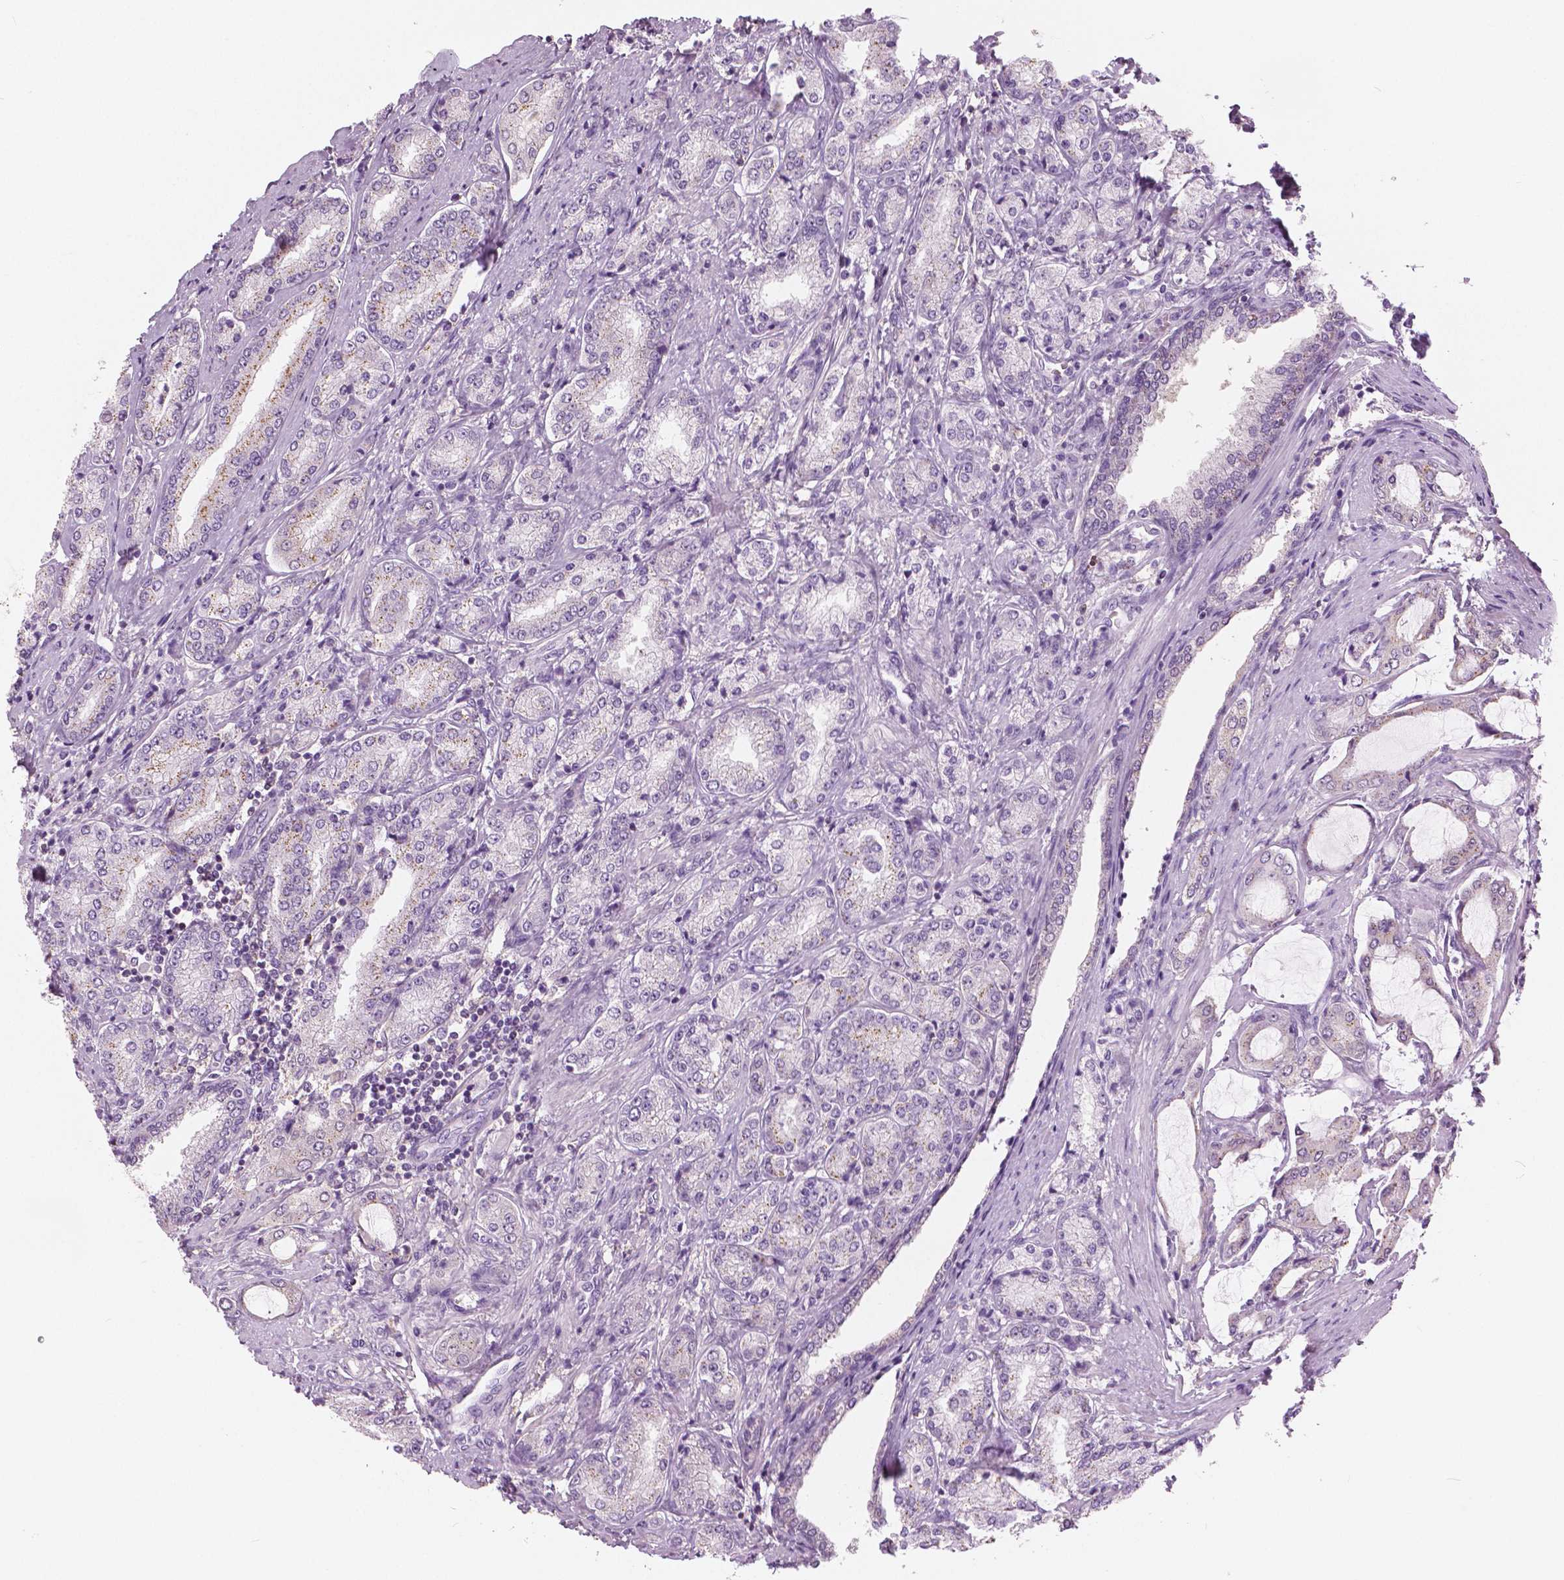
{"staining": {"intensity": "negative", "quantity": "none", "location": "none"}, "tissue": "prostate cancer", "cell_type": "Tumor cells", "image_type": "cancer", "snomed": [{"axis": "morphology", "description": "Adenocarcinoma, NOS"}, {"axis": "topography", "description": "Prostate"}], "caption": "IHC image of human prostate cancer (adenocarcinoma) stained for a protein (brown), which demonstrates no expression in tumor cells.", "gene": "GALM", "patient": {"sex": "male", "age": 63}}